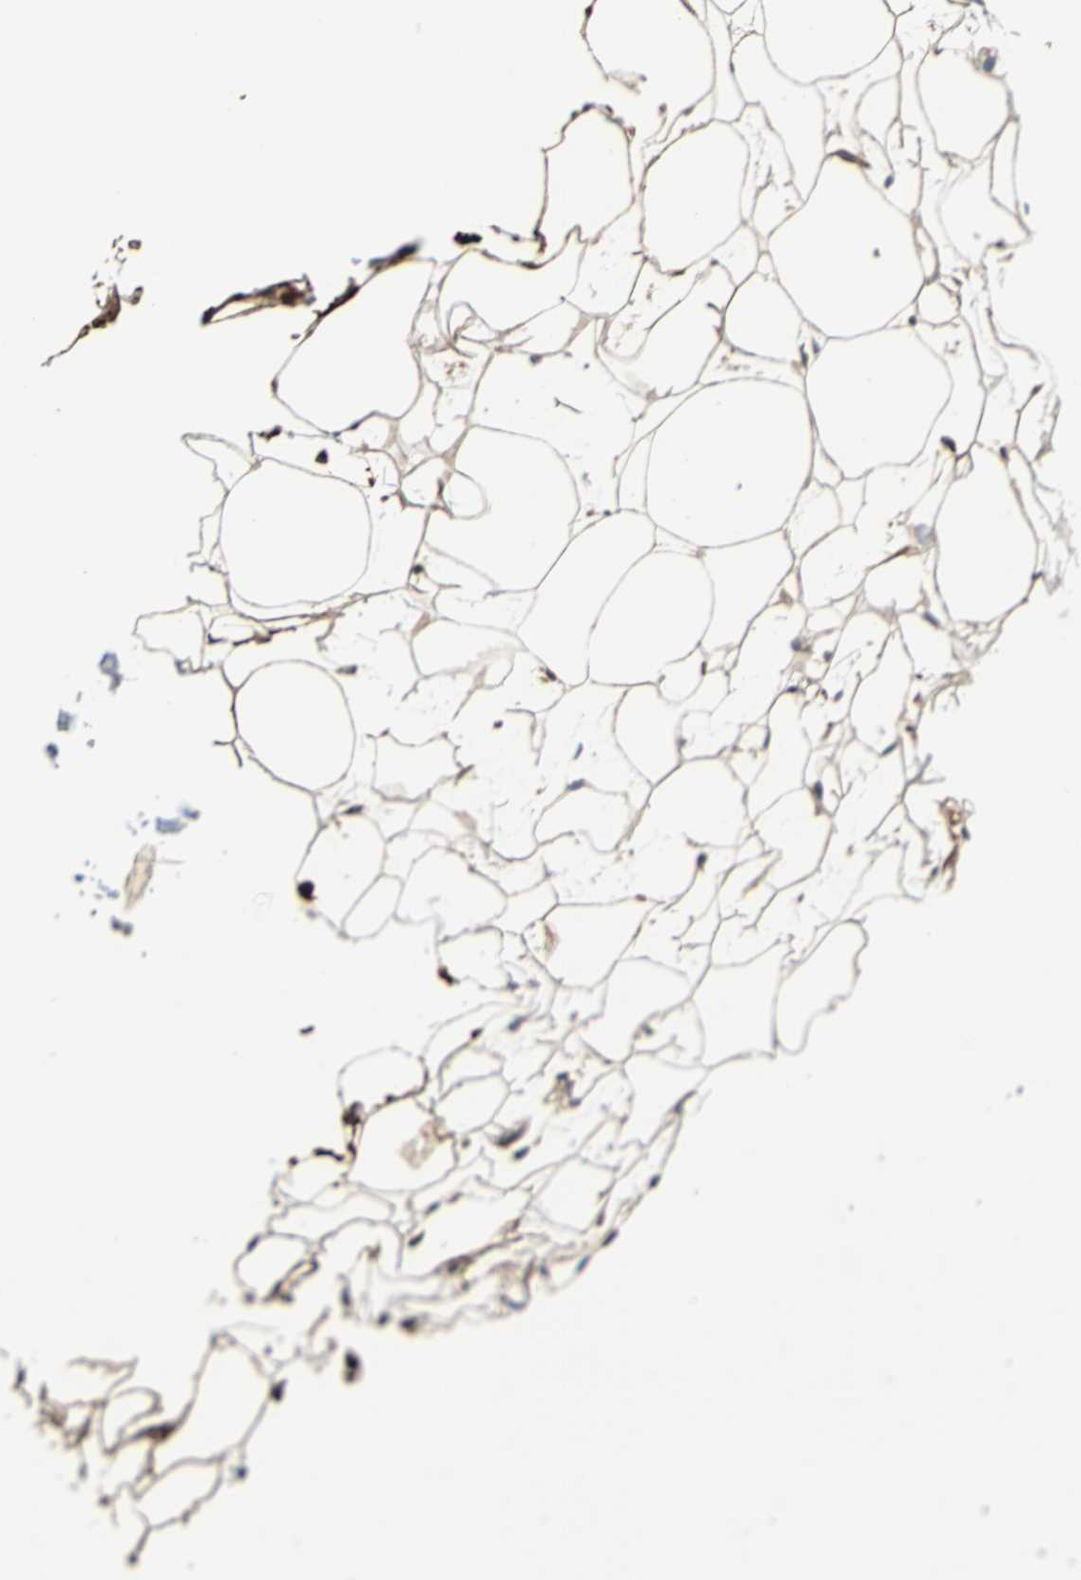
{"staining": {"intensity": "strong", "quantity": ">75%", "location": "cytoplasmic/membranous"}, "tissue": "adipose tissue", "cell_type": "Adipocytes", "image_type": "normal", "snomed": [{"axis": "morphology", "description": "Normal tissue, NOS"}, {"axis": "topography", "description": "Breast"}], "caption": "The immunohistochemical stain labels strong cytoplasmic/membranous staining in adipocytes of normal adipose tissue.", "gene": "HTATIP2", "patient": {"sex": "female", "age": 22}}